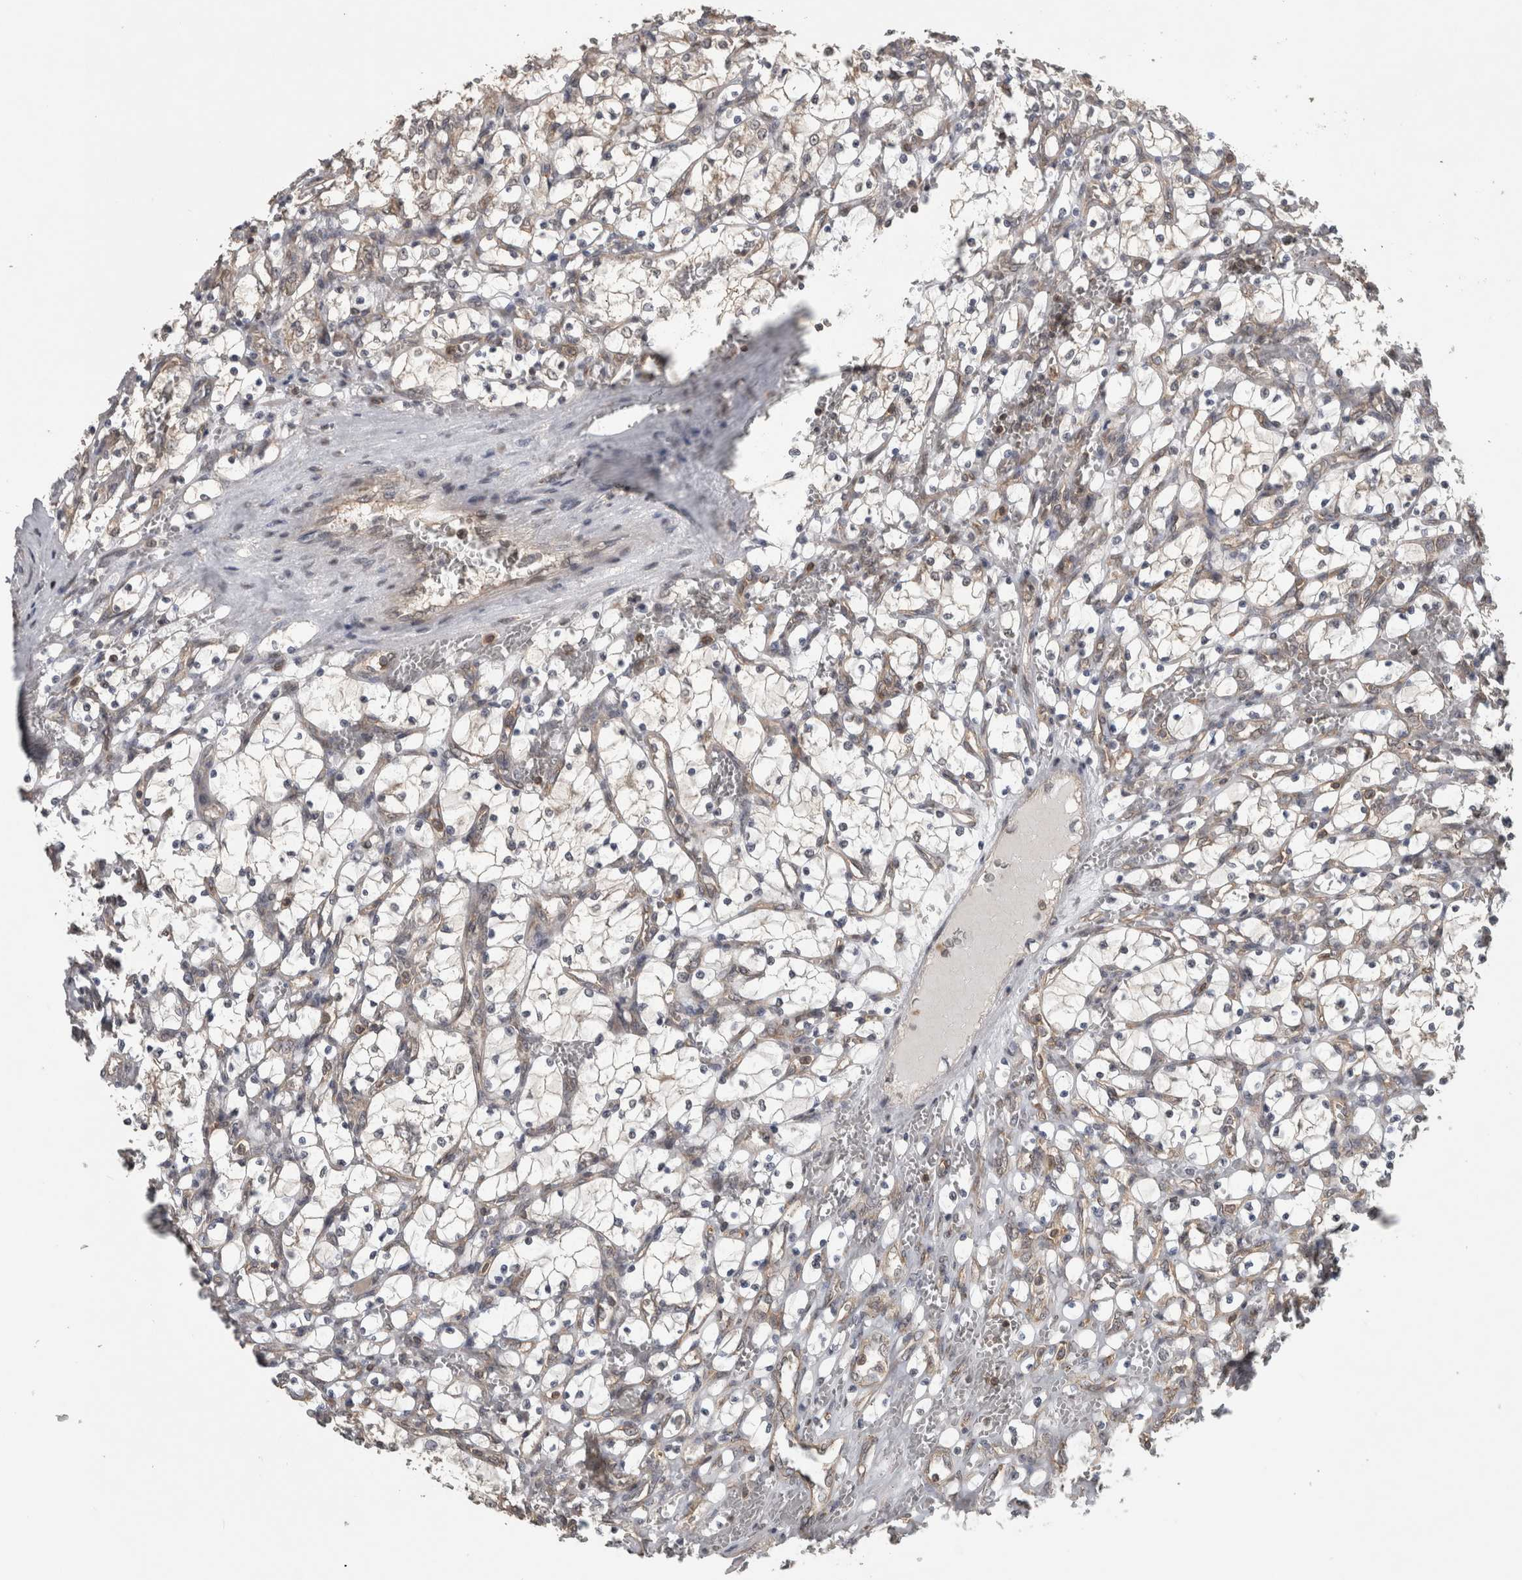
{"staining": {"intensity": "negative", "quantity": "none", "location": "none"}, "tissue": "renal cancer", "cell_type": "Tumor cells", "image_type": "cancer", "snomed": [{"axis": "morphology", "description": "Adenocarcinoma, NOS"}, {"axis": "topography", "description": "Kidney"}], "caption": "Tumor cells show no significant protein expression in renal cancer.", "gene": "ATXN2", "patient": {"sex": "female", "age": 69}}